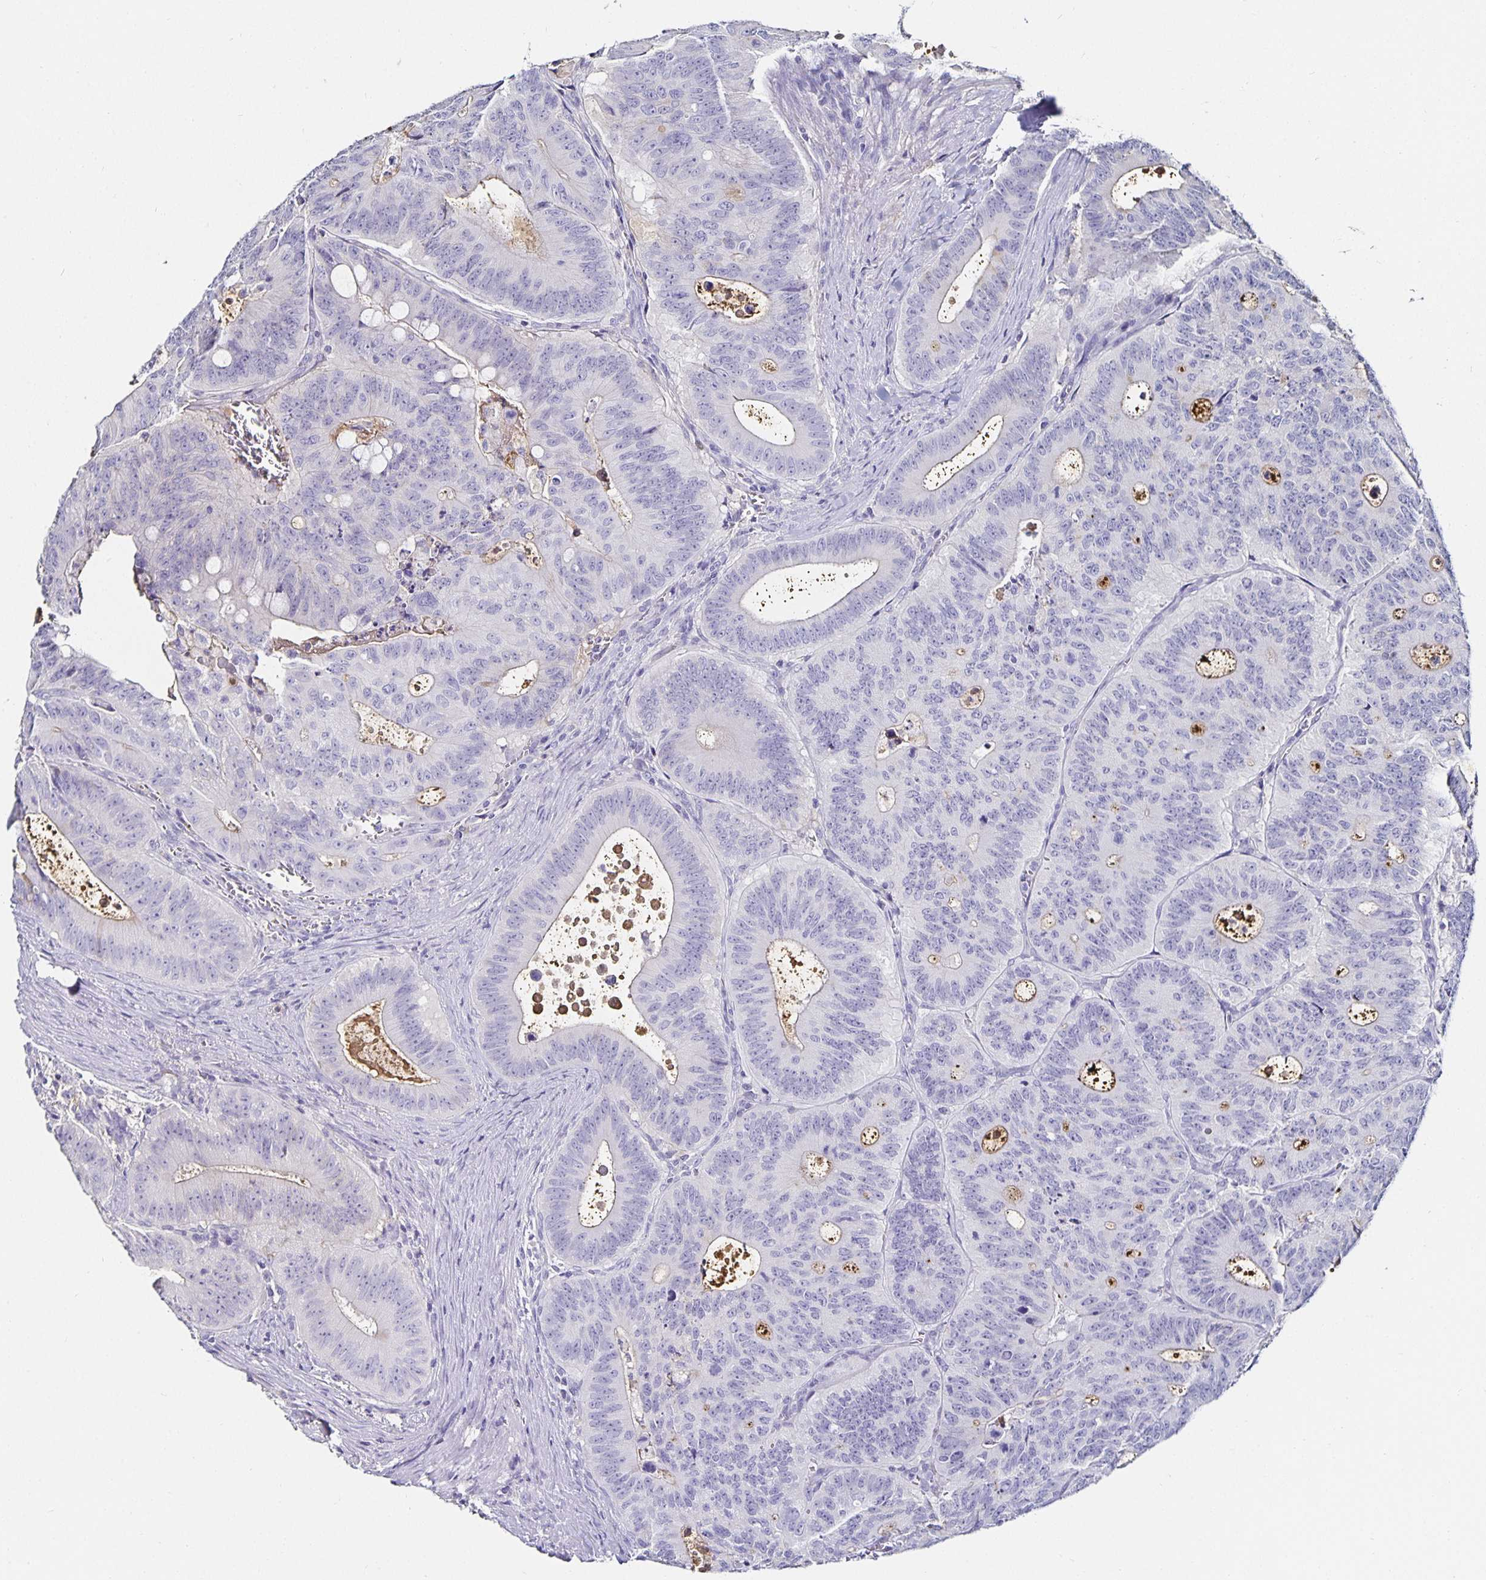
{"staining": {"intensity": "negative", "quantity": "none", "location": "none"}, "tissue": "colorectal cancer", "cell_type": "Tumor cells", "image_type": "cancer", "snomed": [{"axis": "morphology", "description": "Adenocarcinoma, NOS"}, {"axis": "topography", "description": "Colon"}], "caption": "High power microscopy micrograph of an immunohistochemistry micrograph of colorectal adenocarcinoma, revealing no significant expression in tumor cells. (DAB (3,3'-diaminobenzidine) immunohistochemistry (IHC) visualized using brightfield microscopy, high magnification).", "gene": "TTR", "patient": {"sex": "male", "age": 62}}